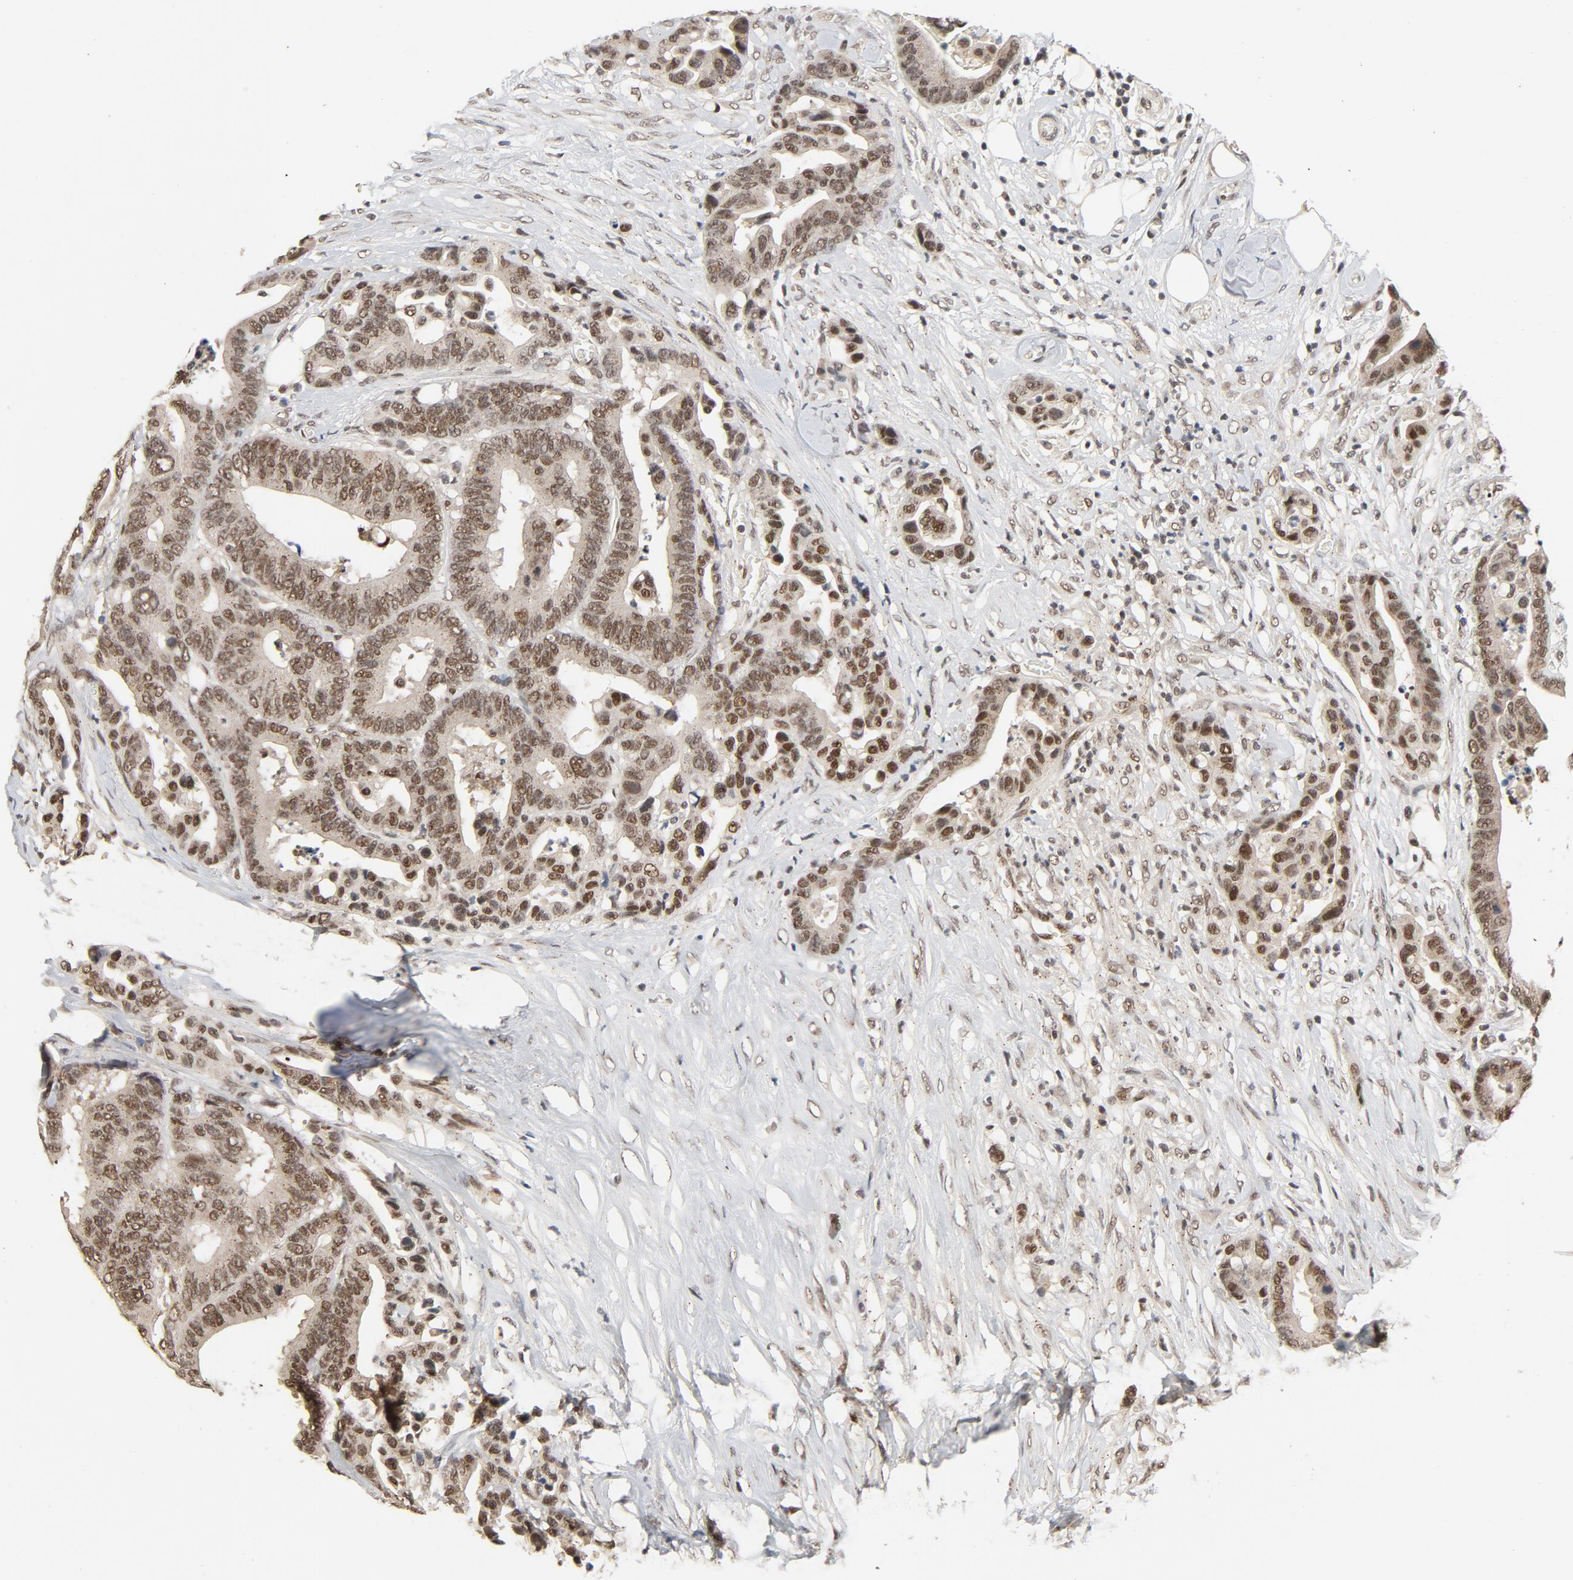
{"staining": {"intensity": "moderate", "quantity": ">75%", "location": "nuclear"}, "tissue": "colorectal cancer", "cell_type": "Tumor cells", "image_type": "cancer", "snomed": [{"axis": "morphology", "description": "Adenocarcinoma, NOS"}, {"axis": "topography", "description": "Colon"}], "caption": "Brown immunohistochemical staining in human colorectal adenocarcinoma demonstrates moderate nuclear expression in approximately >75% of tumor cells.", "gene": "SMARCD1", "patient": {"sex": "male", "age": 82}}